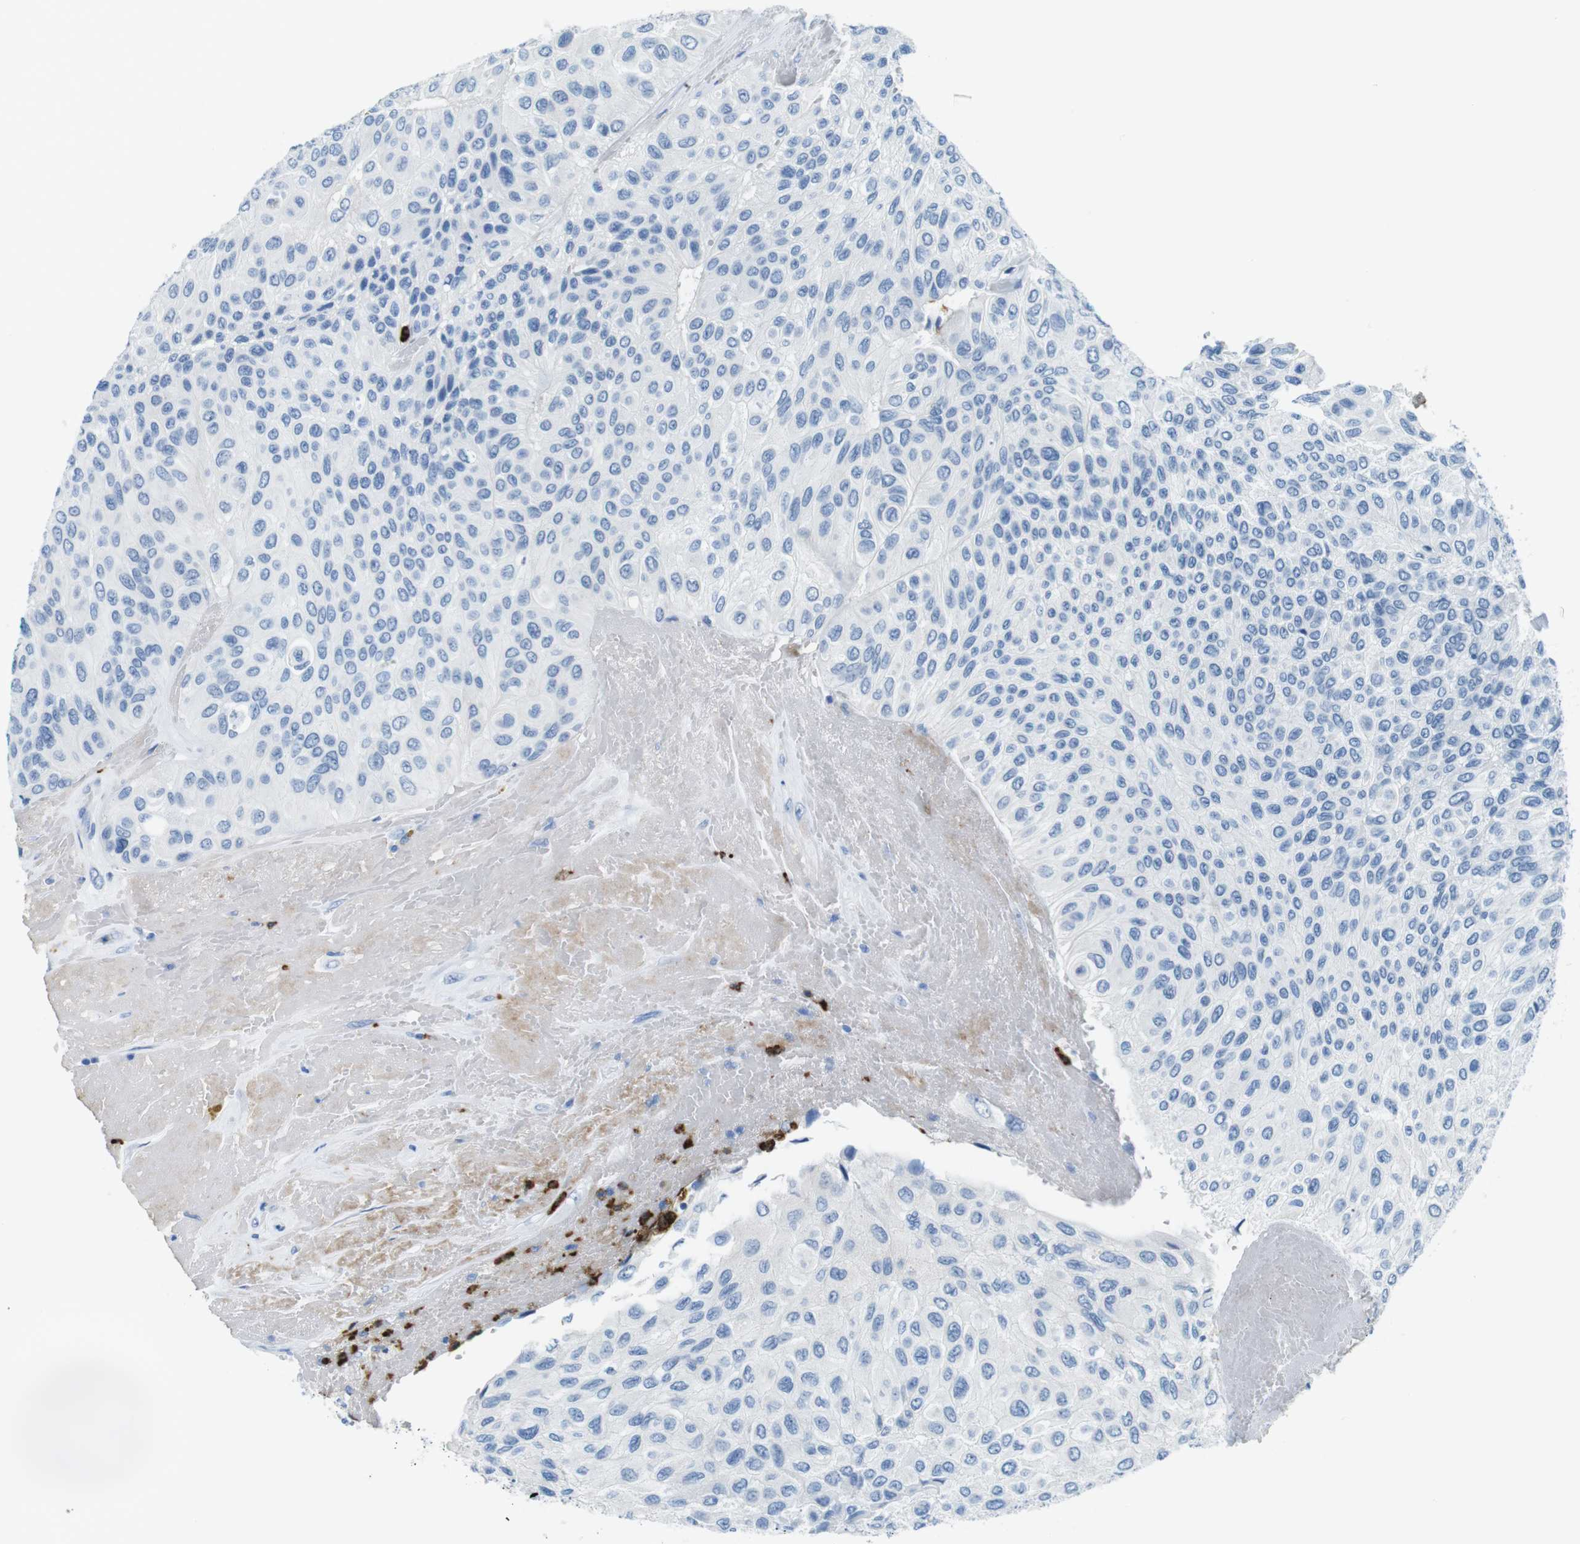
{"staining": {"intensity": "negative", "quantity": "none", "location": "none"}, "tissue": "urothelial cancer", "cell_type": "Tumor cells", "image_type": "cancer", "snomed": [{"axis": "morphology", "description": "Urothelial carcinoma, High grade"}, {"axis": "topography", "description": "Urinary bladder"}], "caption": "The histopathology image shows no staining of tumor cells in high-grade urothelial carcinoma.", "gene": "MCEMP1", "patient": {"sex": "male", "age": 66}}